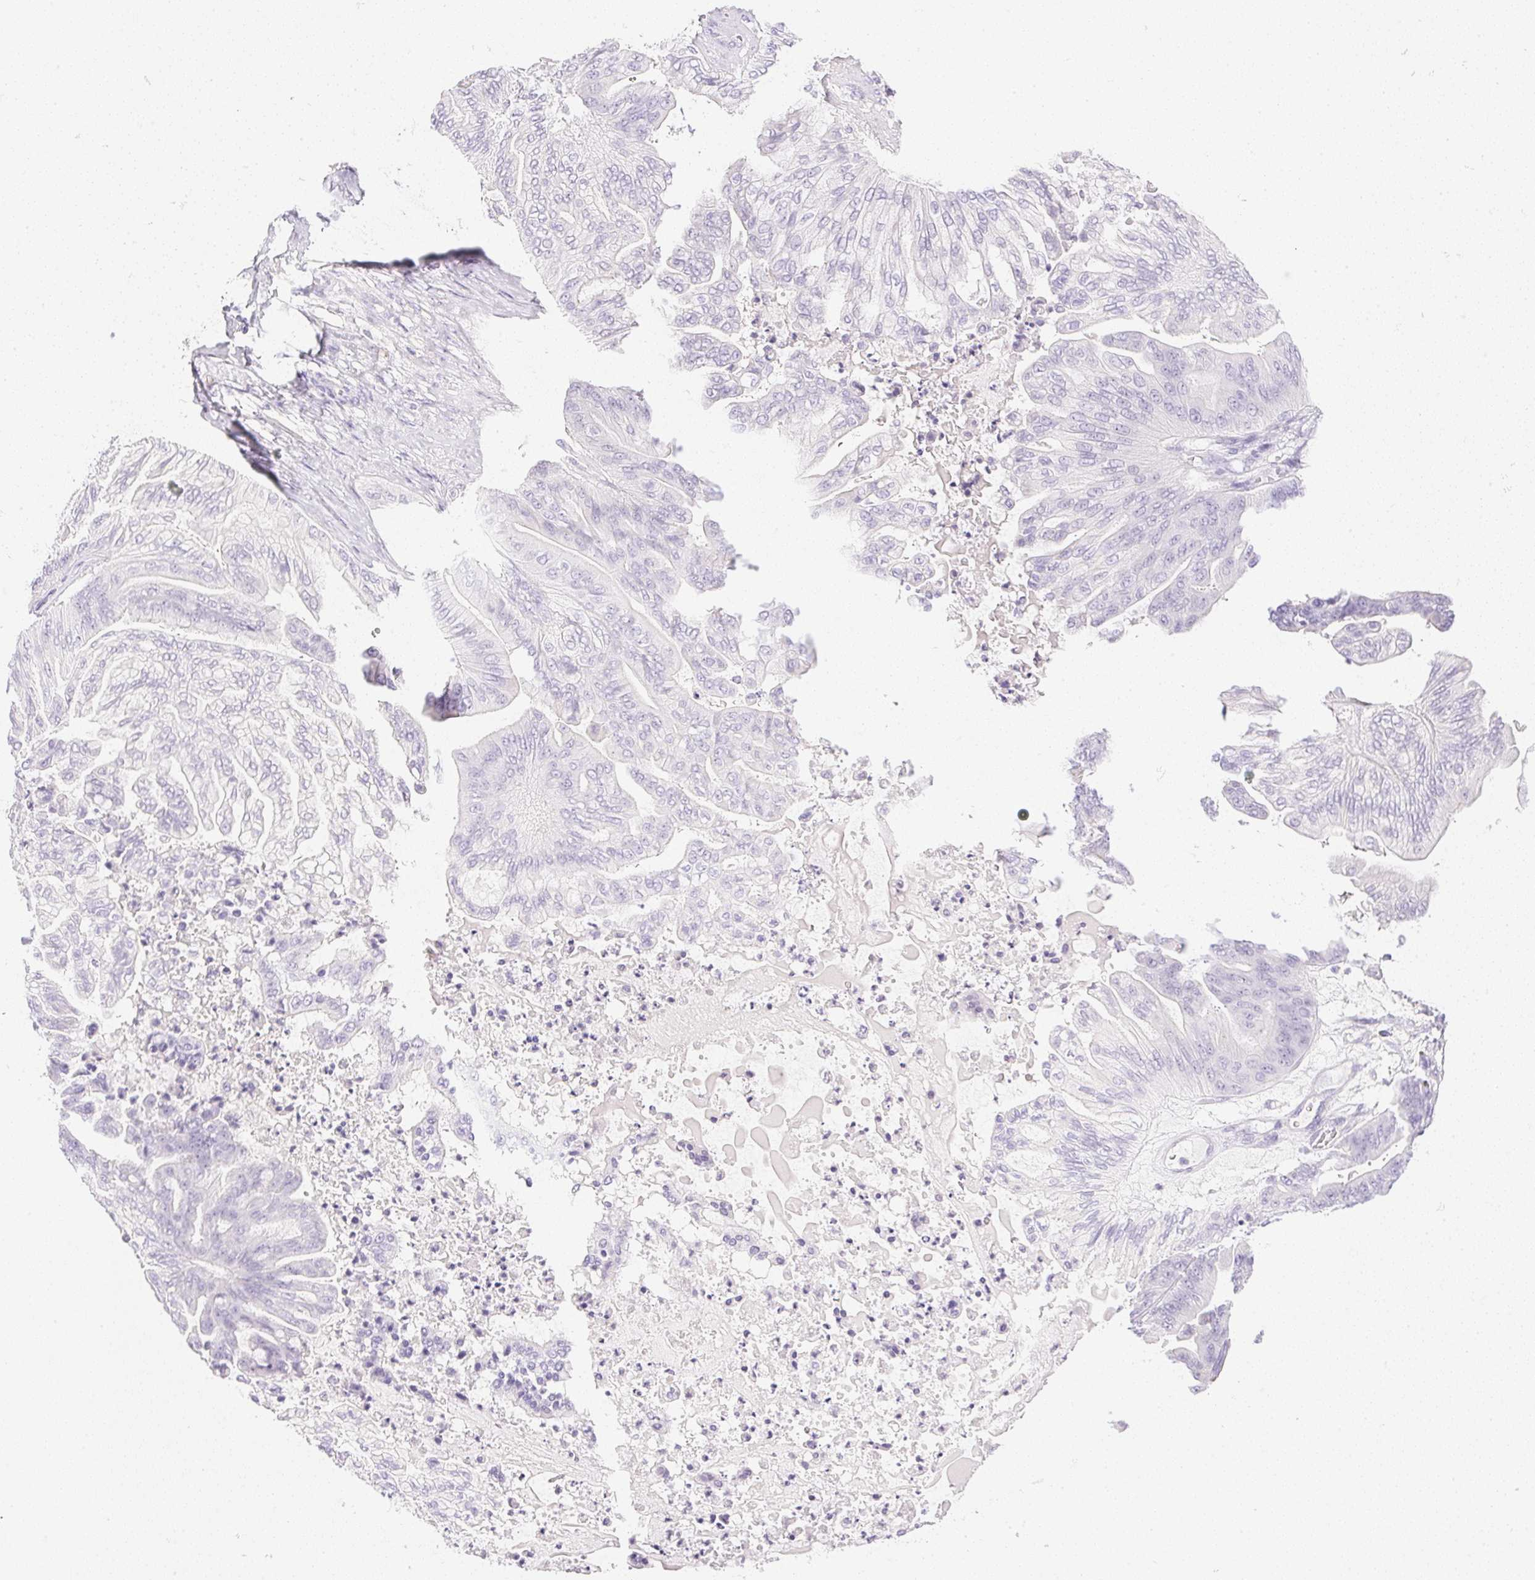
{"staining": {"intensity": "negative", "quantity": "none", "location": "none"}, "tissue": "ovarian cancer", "cell_type": "Tumor cells", "image_type": "cancer", "snomed": [{"axis": "morphology", "description": "Cystadenocarcinoma, mucinous, NOS"}, {"axis": "topography", "description": "Ovary"}], "caption": "Immunohistochemistry photomicrograph of neoplastic tissue: human mucinous cystadenocarcinoma (ovarian) stained with DAB (3,3'-diaminobenzidine) shows no significant protein positivity in tumor cells.", "gene": "CTRL", "patient": {"sex": "female", "age": 67}}